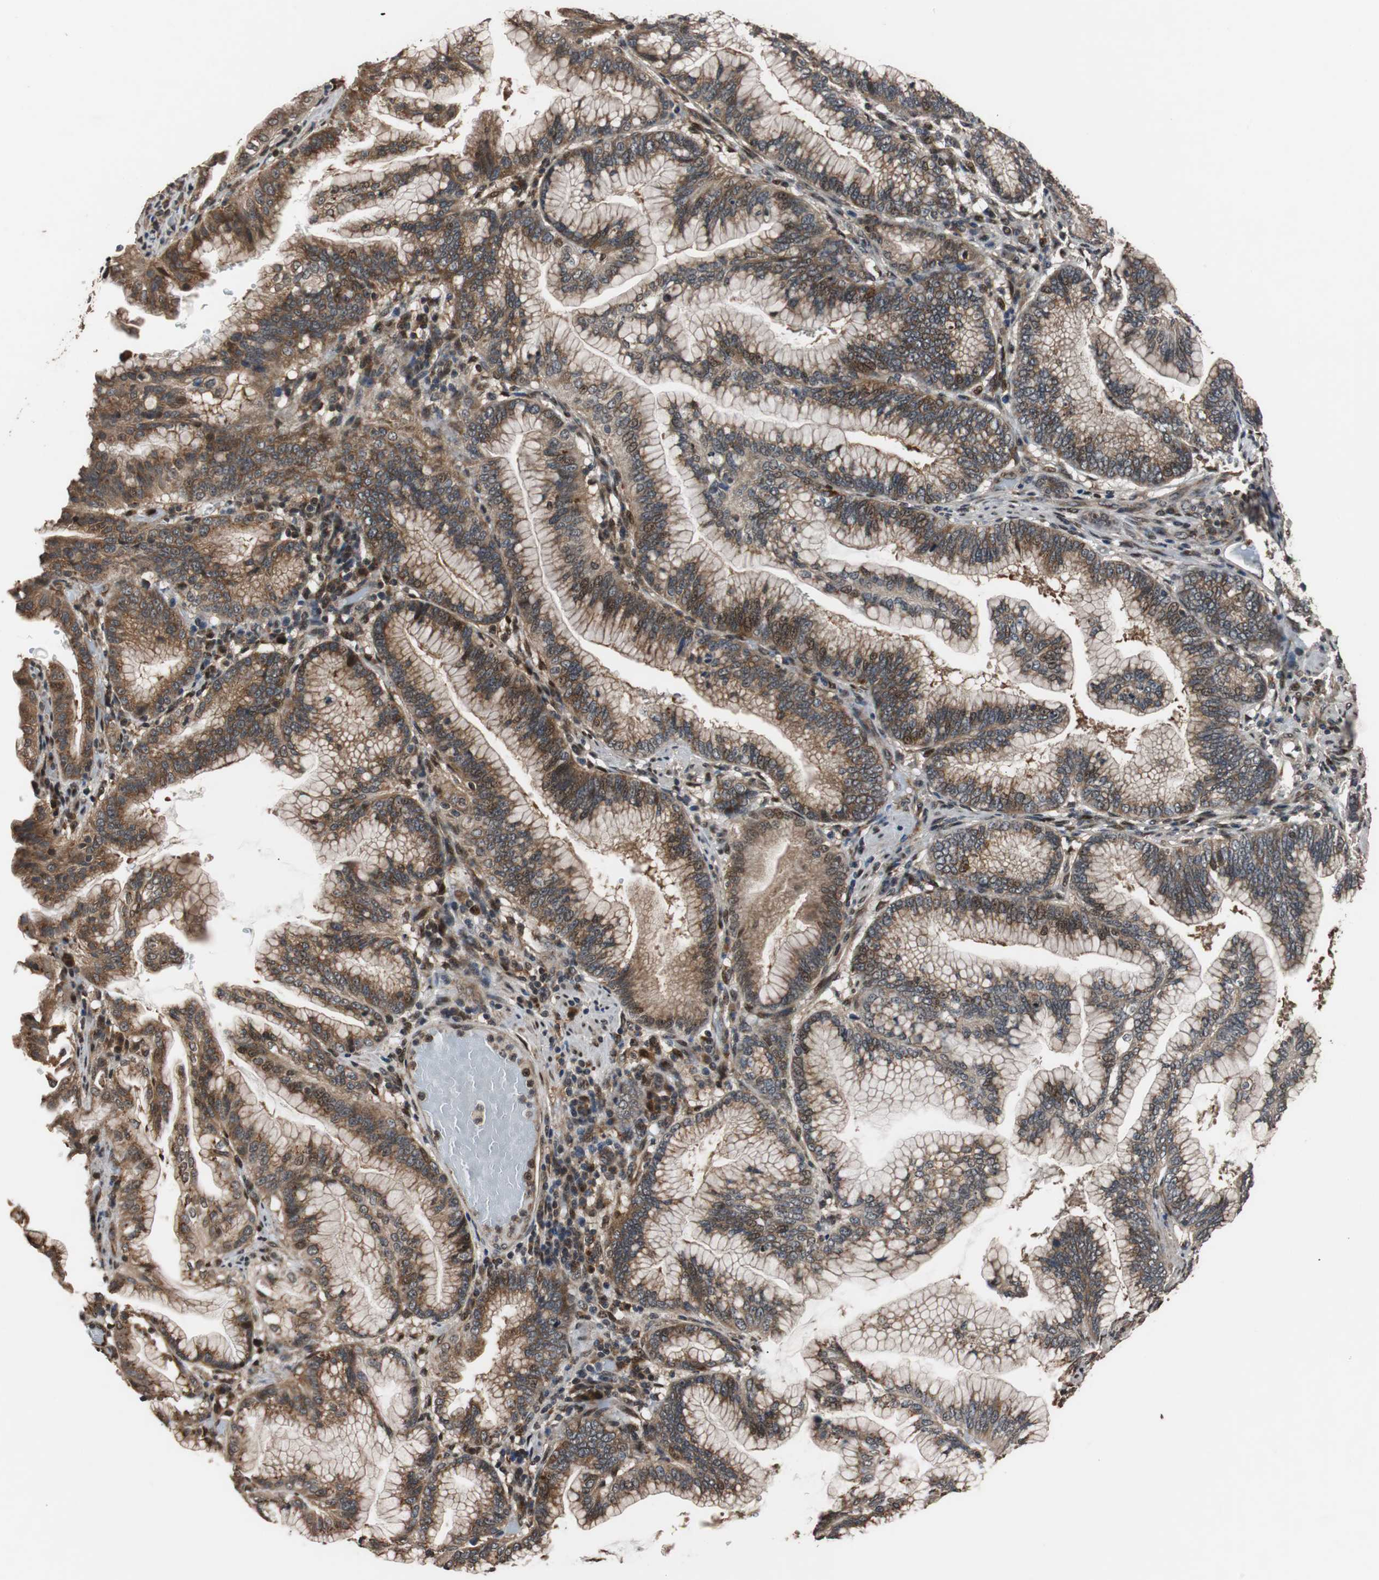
{"staining": {"intensity": "strong", "quantity": ">75%", "location": "cytoplasmic/membranous,nuclear"}, "tissue": "pancreatic cancer", "cell_type": "Tumor cells", "image_type": "cancer", "snomed": [{"axis": "morphology", "description": "Adenocarcinoma, NOS"}, {"axis": "topography", "description": "Pancreas"}], "caption": "Protein staining reveals strong cytoplasmic/membranous and nuclear expression in about >75% of tumor cells in pancreatic adenocarcinoma.", "gene": "USP31", "patient": {"sex": "female", "age": 64}}